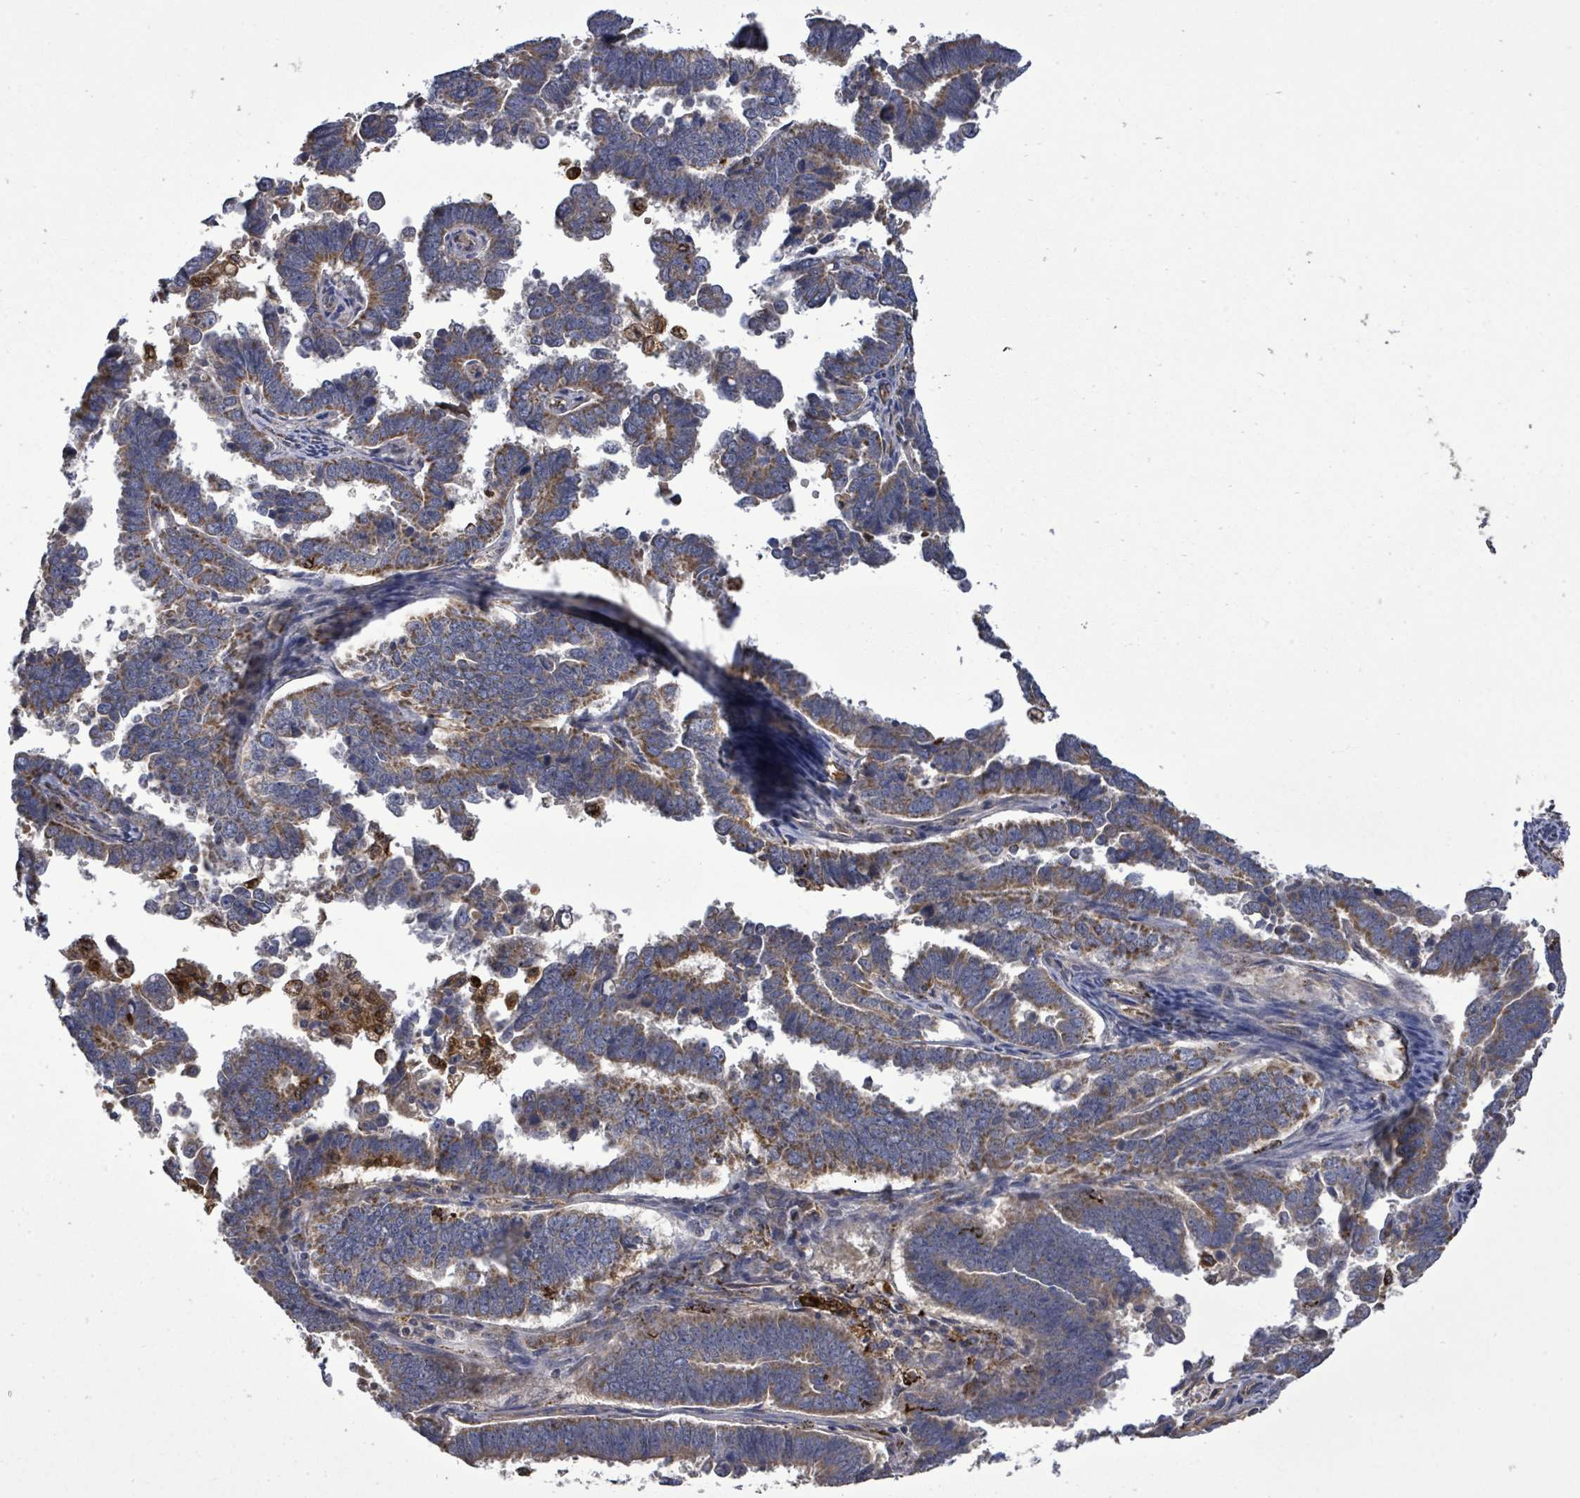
{"staining": {"intensity": "moderate", "quantity": ">75%", "location": "cytoplasmic/membranous"}, "tissue": "endometrial cancer", "cell_type": "Tumor cells", "image_type": "cancer", "snomed": [{"axis": "morphology", "description": "Adenocarcinoma, NOS"}, {"axis": "topography", "description": "Endometrium"}], "caption": "High-power microscopy captured an immunohistochemistry (IHC) photomicrograph of endometrial adenocarcinoma, revealing moderate cytoplasmic/membranous expression in about >75% of tumor cells.", "gene": "MTMR12", "patient": {"sex": "female", "age": 75}}